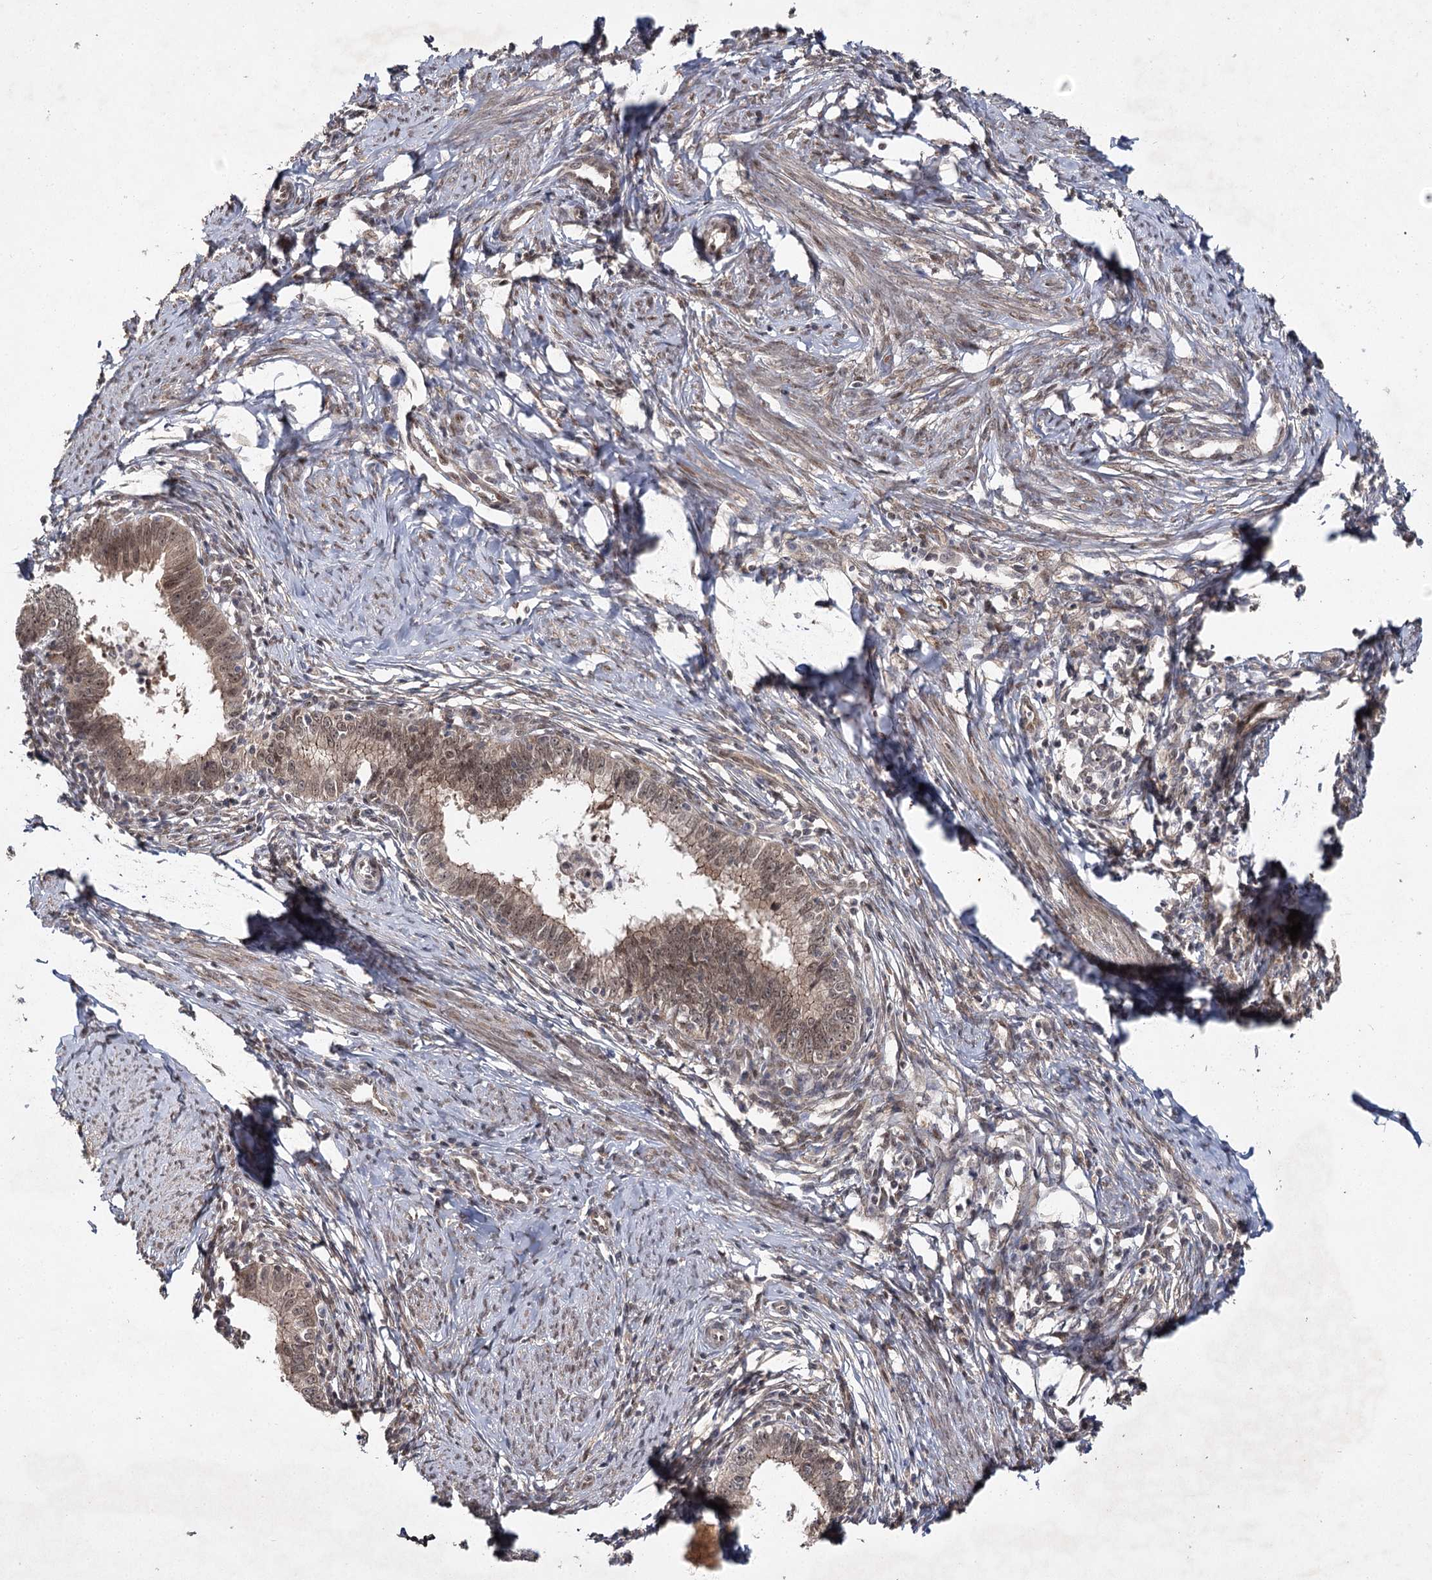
{"staining": {"intensity": "moderate", "quantity": ">75%", "location": "cytoplasmic/membranous,nuclear"}, "tissue": "cervical cancer", "cell_type": "Tumor cells", "image_type": "cancer", "snomed": [{"axis": "morphology", "description": "Adenocarcinoma, NOS"}, {"axis": "topography", "description": "Cervix"}], "caption": "Protein expression by IHC reveals moderate cytoplasmic/membranous and nuclear positivity in approximately >75% of tumor cells in cervical cancer.", "gene": "DCUN1D4", "patient": {"sex": "female", "age": 36}}